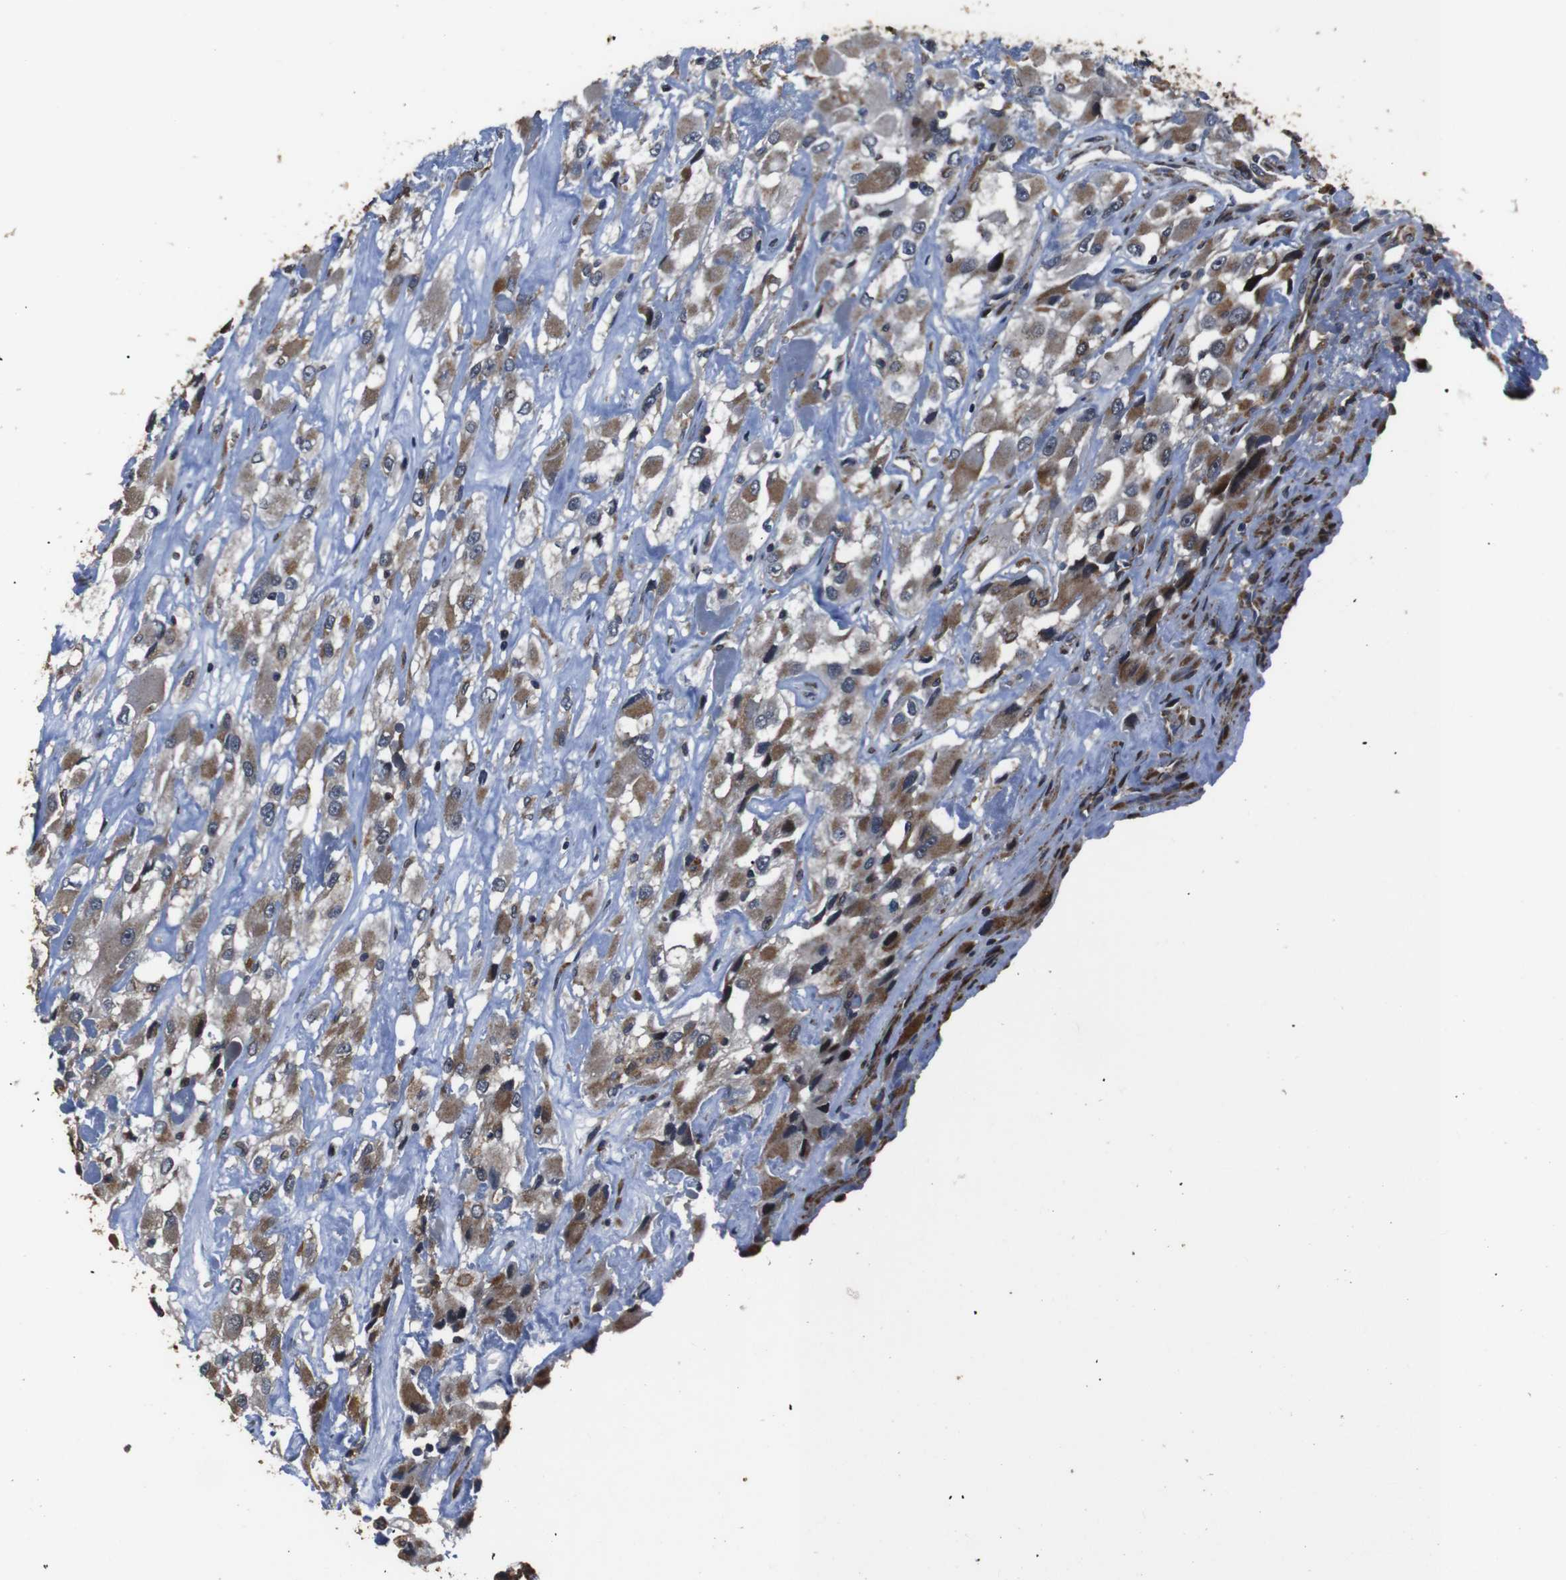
{"staining": {"intensity": "moderate", "quantity": ">75%", "location": "cytoplasmic/membranous"}, "tissue": "renal cancer", "cell_type": "Tumor cells", "image_type": "cancer", "snomed": [{"axis": "morphology", "description": "Adenocarcinoma, NOS"}, {"axis": "topography", "description": "Kidney"}], "caption": "Moderate cytoplasmic/membranous protein staining is present in about >75% of tumor cells in renal adenocarcinoma. (DAB = brown stain, brightfield microscopy at high magnification).", "gene": "SNN", "patient": {"sex": "female", "age": 52}}